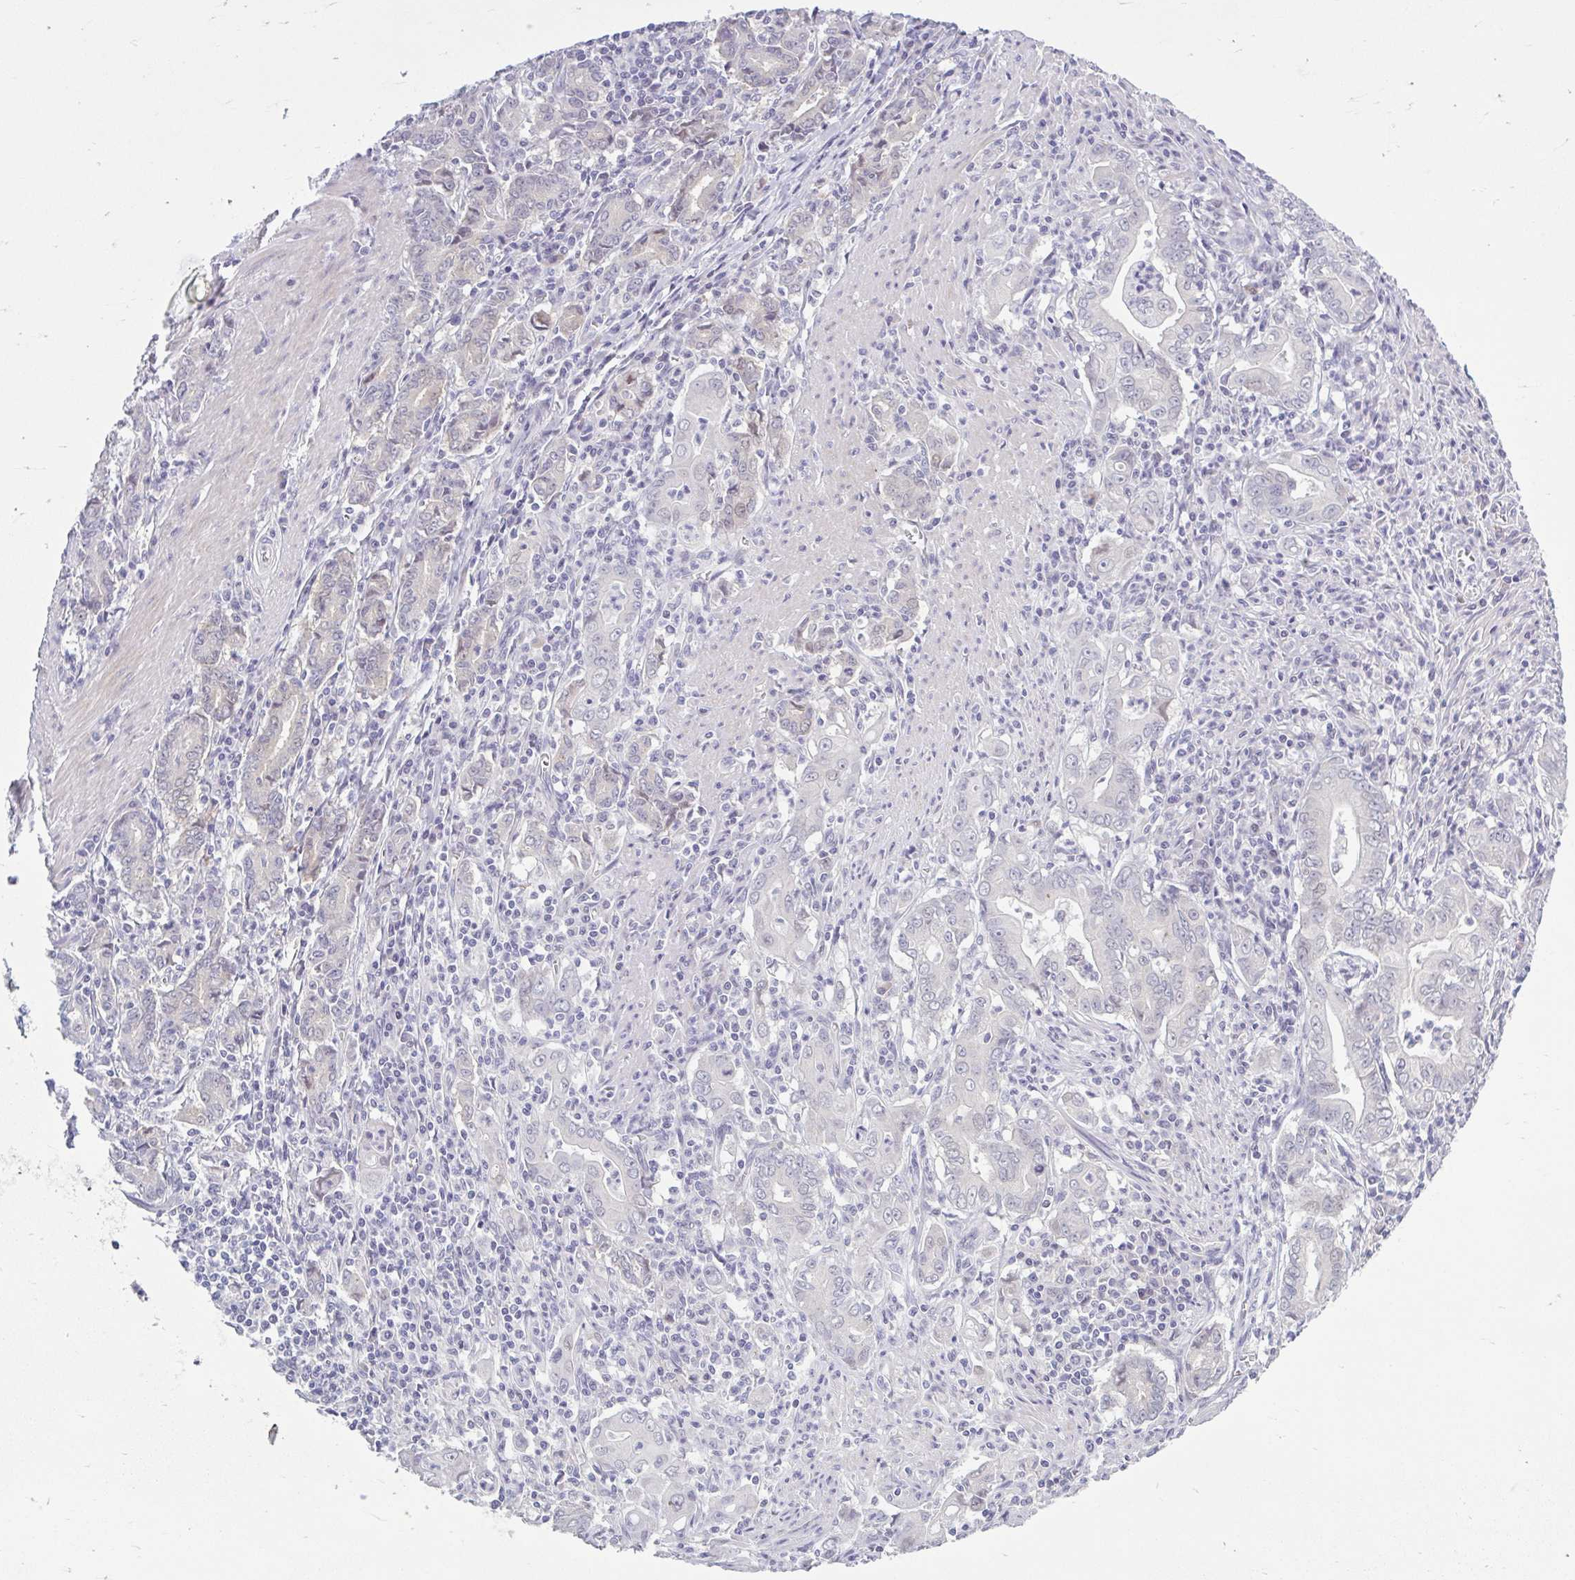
{"staining": {"intensity": "negative", "quantity": "none", "location": "none"}, "tissue": "stomach cancer", "cell_type": "Tumor cells", "image_type": "cancer", "snomed": [{"axis": "morphology", "description": "Adenocarcinoma, NOS"}, {"axis": "topography", "description": "Stomach, upper"}], "caption": "Tumor cells are negative for protein expression in human stomach cancer (adenocarcinoma).", "gene": "FAM153A", "patient": {"sex": "female", "age": 79}}